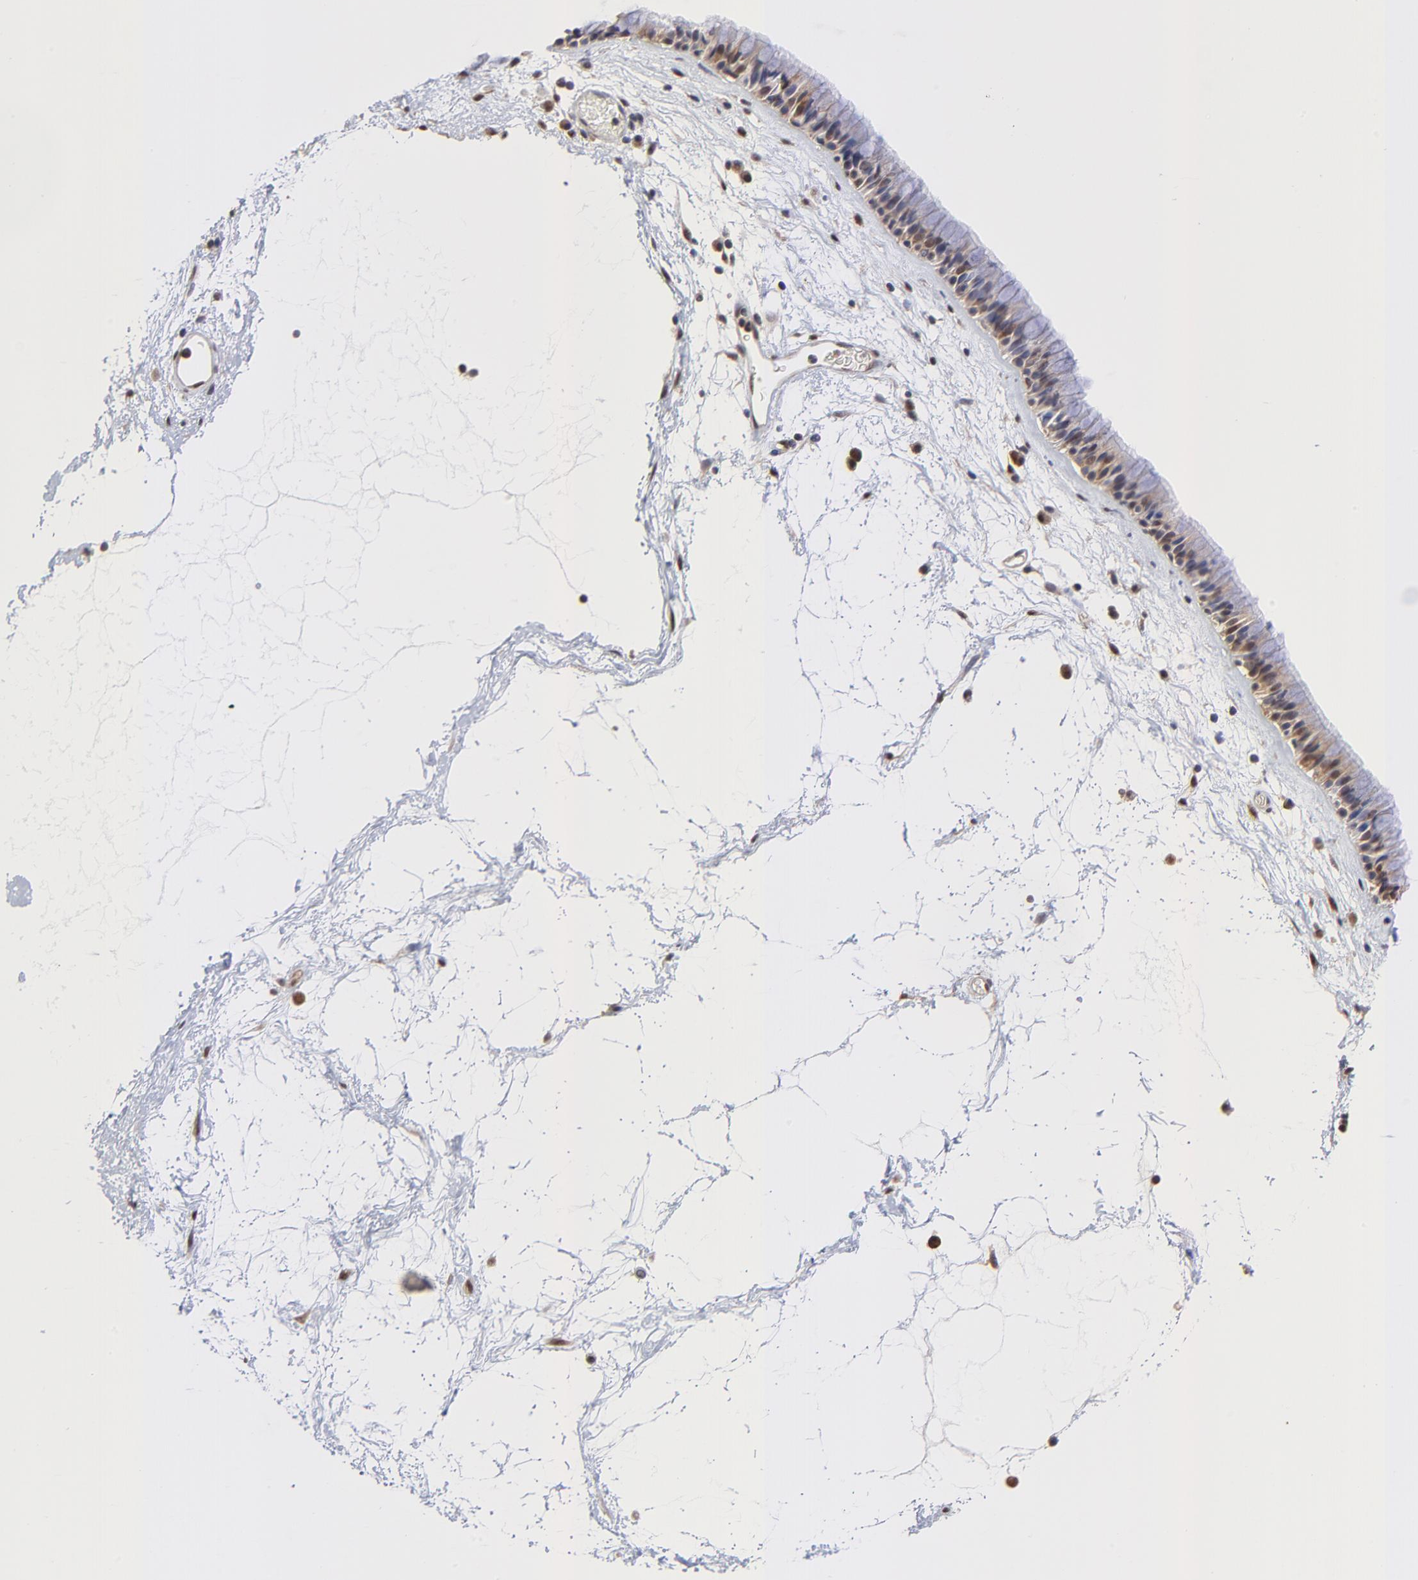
{"staining": {"intensity": "weak", "quantity": "25%-75%", "location": "nuclear"}, "tissue": "nasopharynx", "cell_type": "Respiratory epithelial cells", "image_type": "normal", "snomed": [{"axis": "morphology", "description": "Normal tissue, NOS"}, {"axis": "morphology", "description": "Inflammation, NOS"}, {"axis": "topography", "description": "Nasopharynx"}], "caption": "A brown stain shows weak nuclear staining of a protein in respiratory epithelial cells of unremarkable human nasopharynx.", "gene": "PSMC4", "patient": {"sex": "male", "age": 48}}